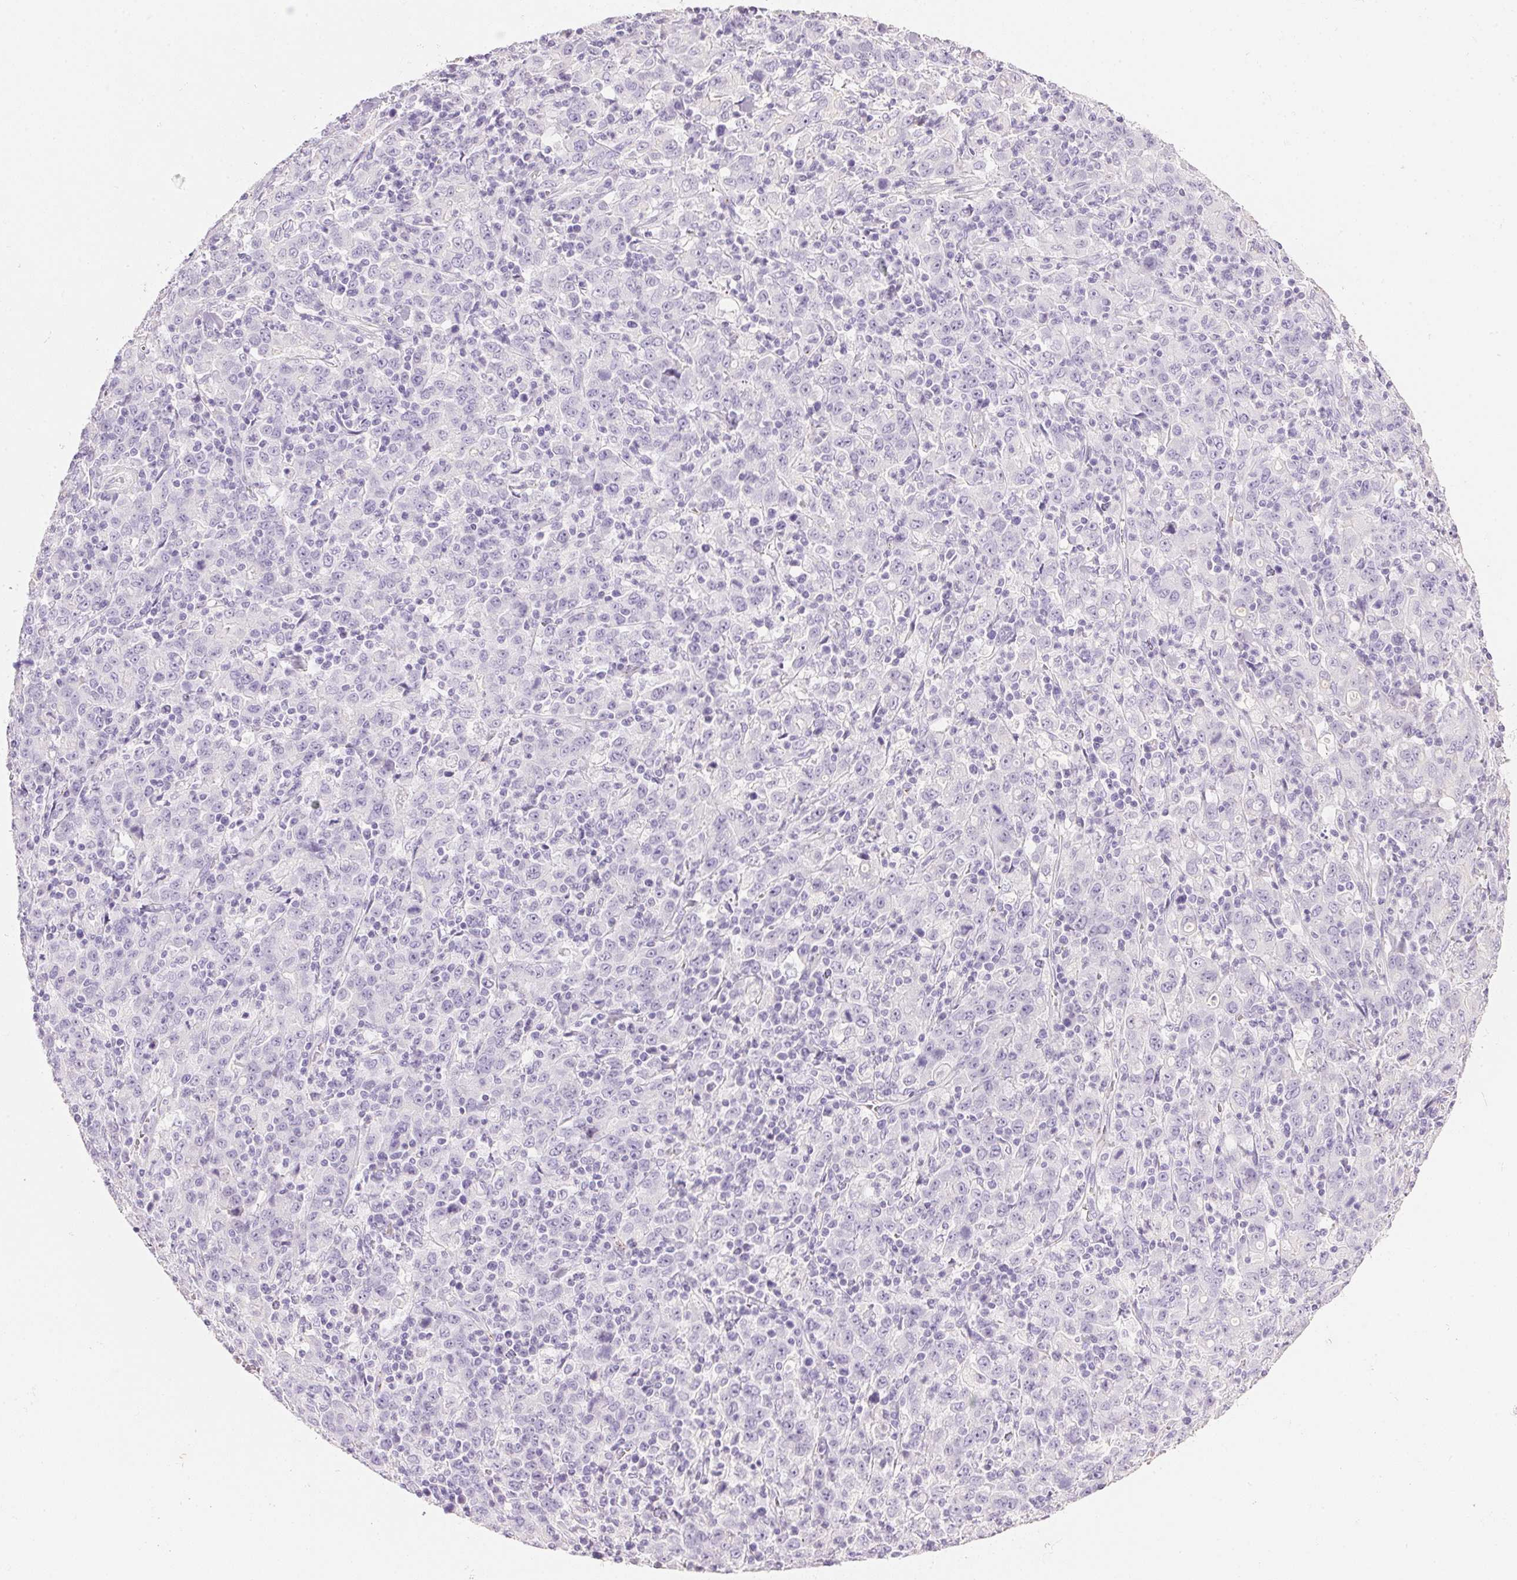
{"staining": {"intensity": "negative", "quantity": "none", "location": "none"}, "tissue": "stomach cancer", "cell_type": "Tumor cells", "image_type": "cancer", "snomed": [{"axis": "morphology", "description": "Adenocarcinoma, NOS"}, {"axis": "topography", "description": "Stomach, upper"}], "caption": "An immunohistochemistry histopathology image of stomach cancer is shown. There is no staining in tumor cells of stomach cancer. (DAB immunohistochemistry, high magnification).", "gene": "KCNE2", "patient": {"sex": "male", "age": 69}}